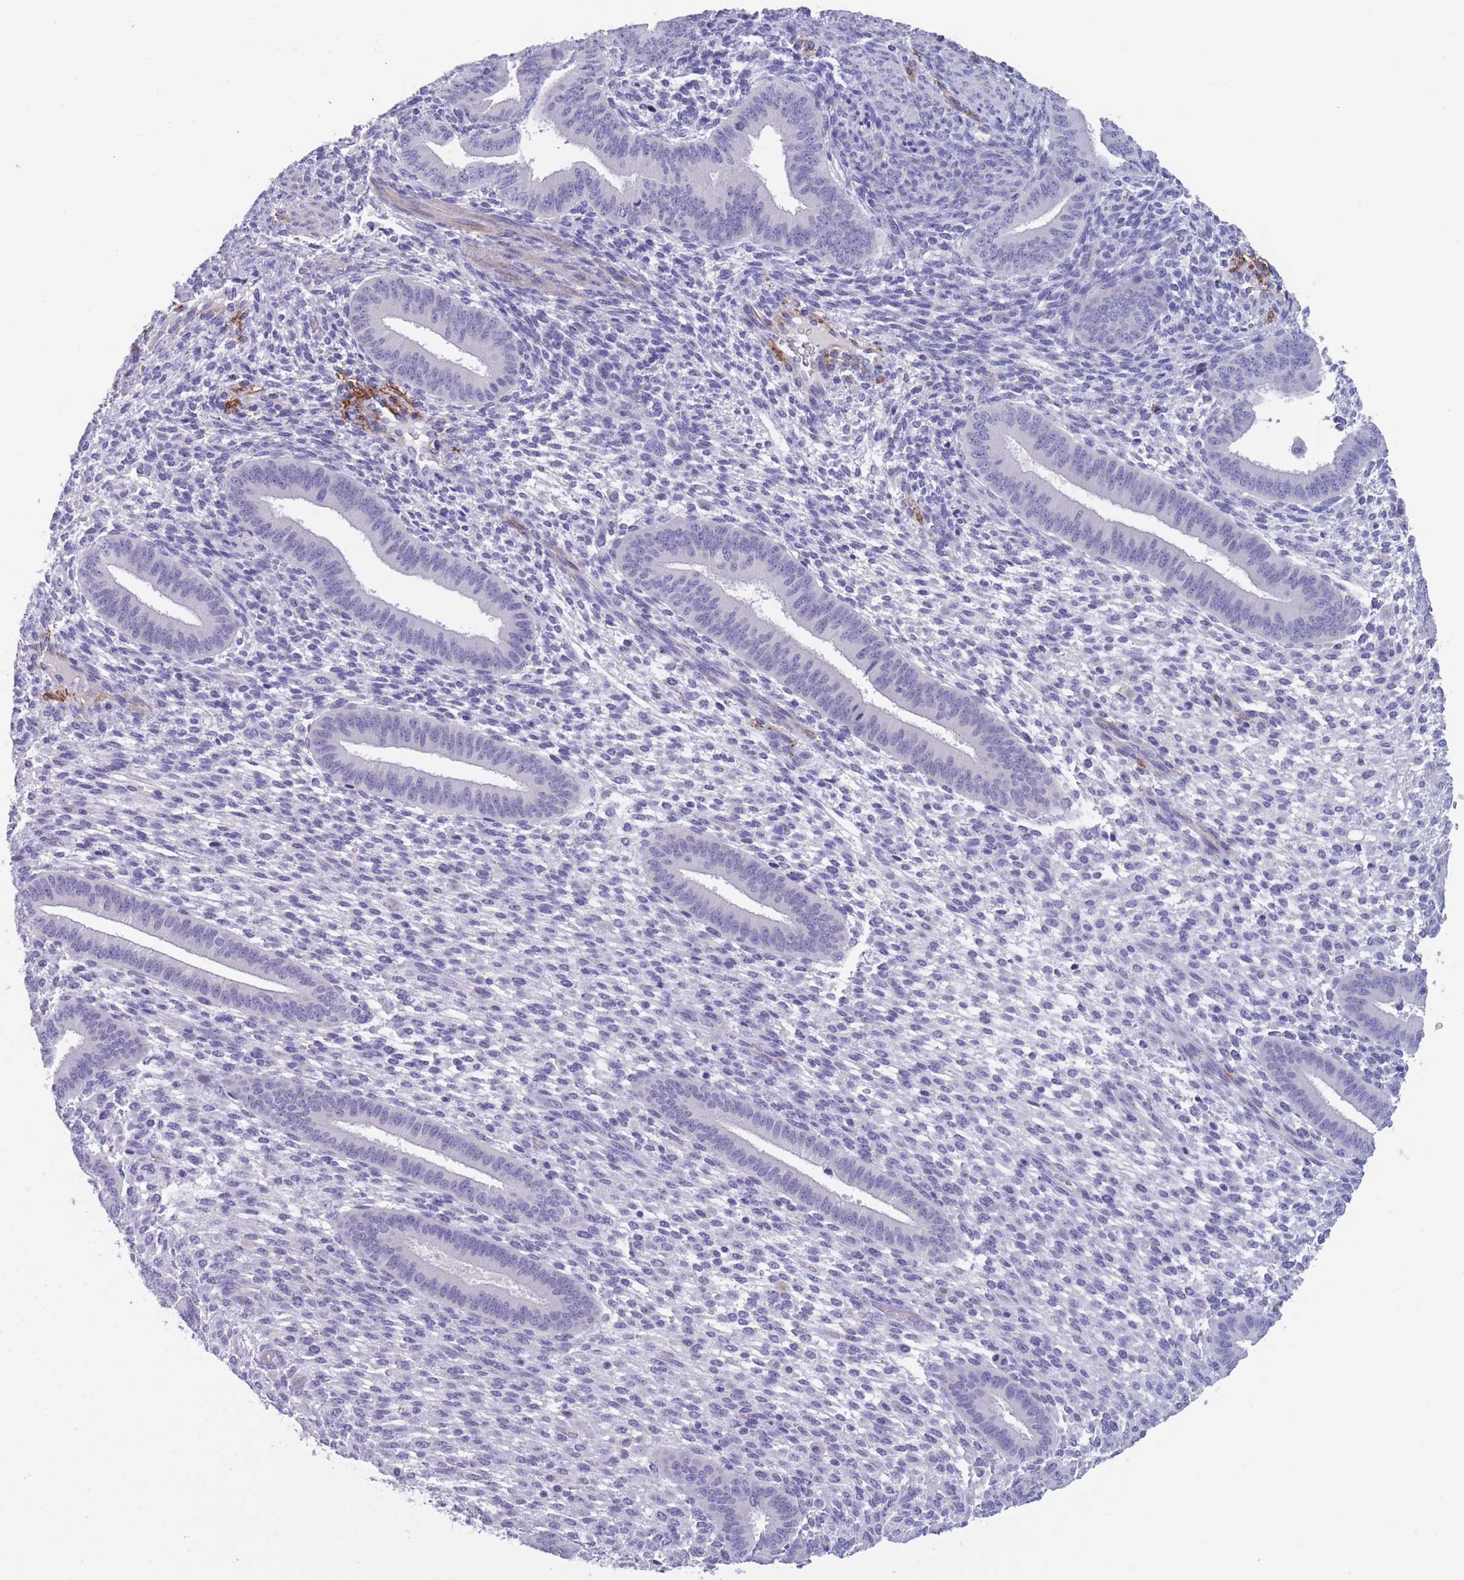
{"staining": {"intensity": "negative", "quantity": "none", "location": "none"}, "tissue": "endometrium", "cell_type": "Cells in endometrial stroma", "image_type": "normal", "snomed": [{"axis": "morphology", "description": "Normal tissue, NOS"}, {"axis": "topography", "description": "Endometrium"}], "caption": "Human endometrium stained for a protein using IHC shows no expression in cells in endometrial stroma.", "gene": "DPYD", "patient": {"sex": "female", "age": 36}}